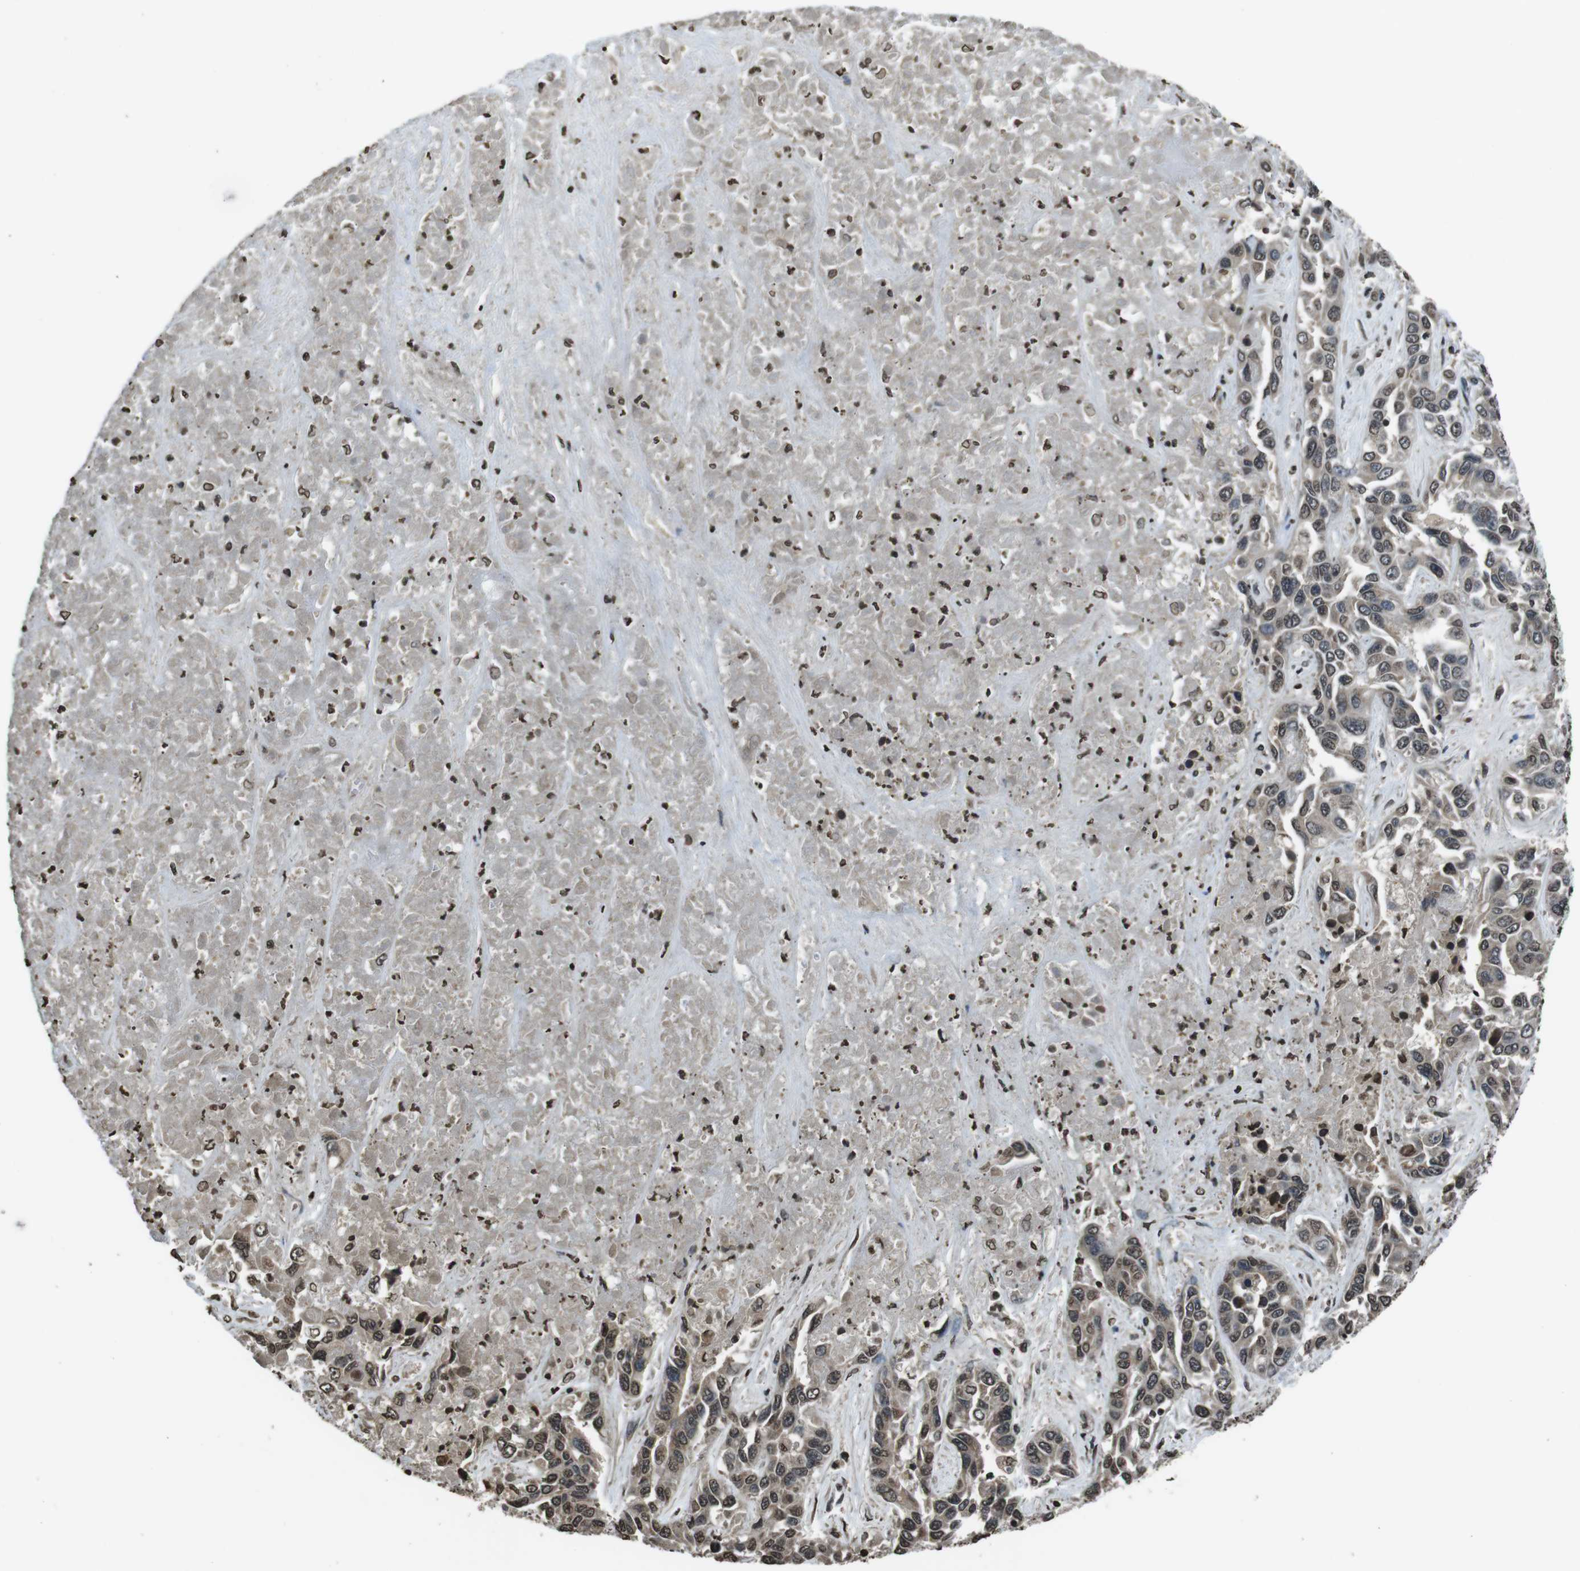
{"staining": {"intensity": "moderate", "quantity": "25%-75%", "location": "nuclear"}, "tissue": "liver cancer", "cell_type": "Tumor cells", "image_type": "cancer", "snomed": [{"axis": "morphology", "description": "Cholangiocarcinoma"}, {"axis": "topography", "description": "Liver"}], "caption": "Immunohistochemical staining of human liver cholangiocarcinoma demonstrates medium levels of moderate nuclear protein positivity in approximately 25%-75% of tumor cells.", "gene": "MAF", "patient": {"sex": "female", "age": 52}}